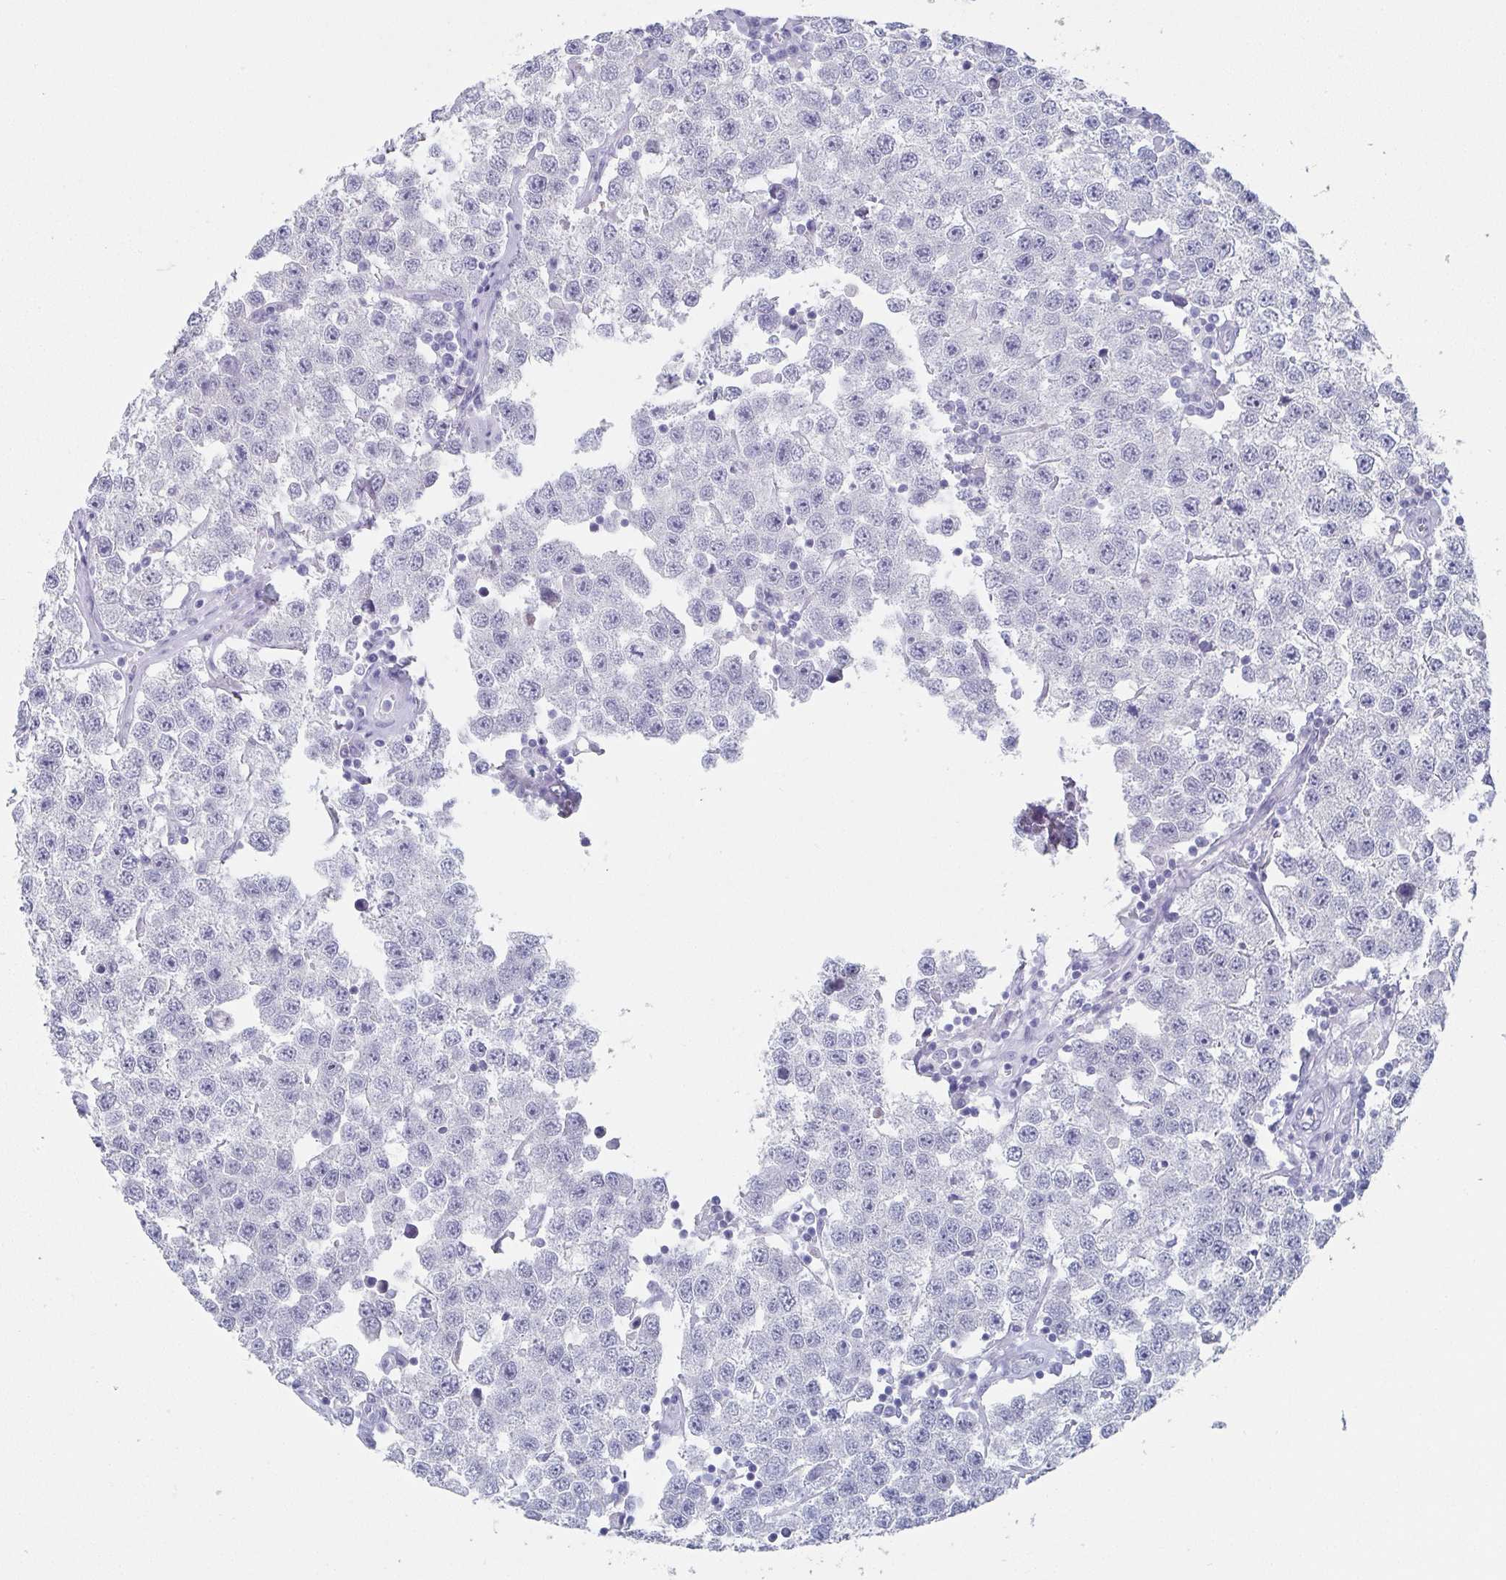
{"staining": {"intensity": "negative", "quantity": "none", "location": "none"}, "tissue": "testis cancer", "cell_type": "Tumor cells", "image_type": "cancer", "snomed": [{"axis": "morphology", "description": "Seminoma, NOS"}, {"axis": "topography", "description": "Testis"}], "caption": "IHC micrograph of neoplastic tissue: testis cancer (seminoma) stained with DAB shows no significant protein staining in tumor cells.", "gene": "DYDC2", "patient": {"sex": "male", "age": 34}}